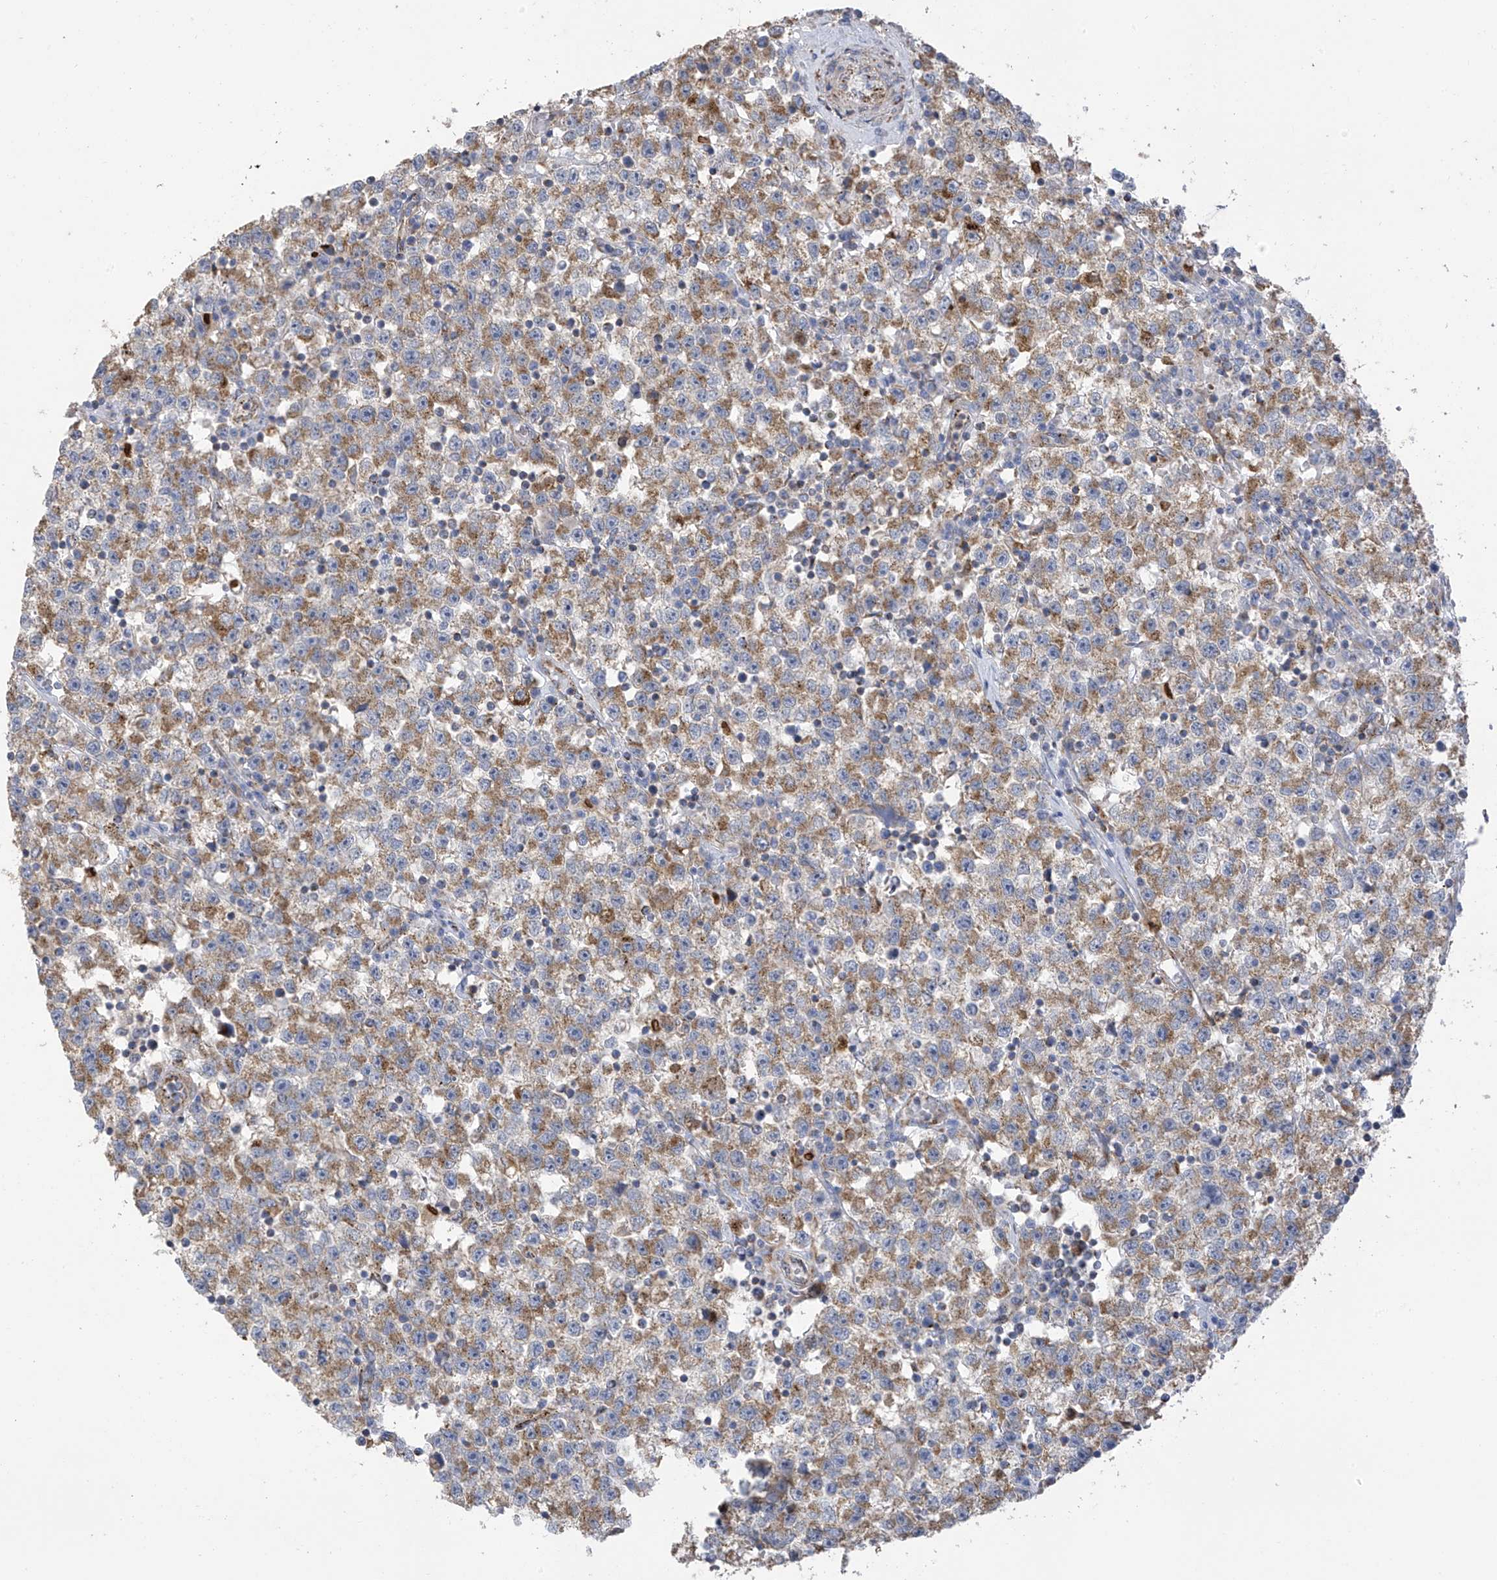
{"staining": {"intensity": "moderate", "quantity": ">75%", "location": "cytoplasmic/membranous"}, "tissue": "testis cancer", "cell_type": "Tumor cells", "image_type": "cancer", "snomed": [{"axis": "morphology", "description": "Seminoma, NOS"}, {"axis": "topography", "description": "Testis"}], "caption": "Human testis cancer stained with a protein marker displays moderate staining in tumor cells.", "gene": "ITM2B", "patient": {"sex": "male", "age": 22}}